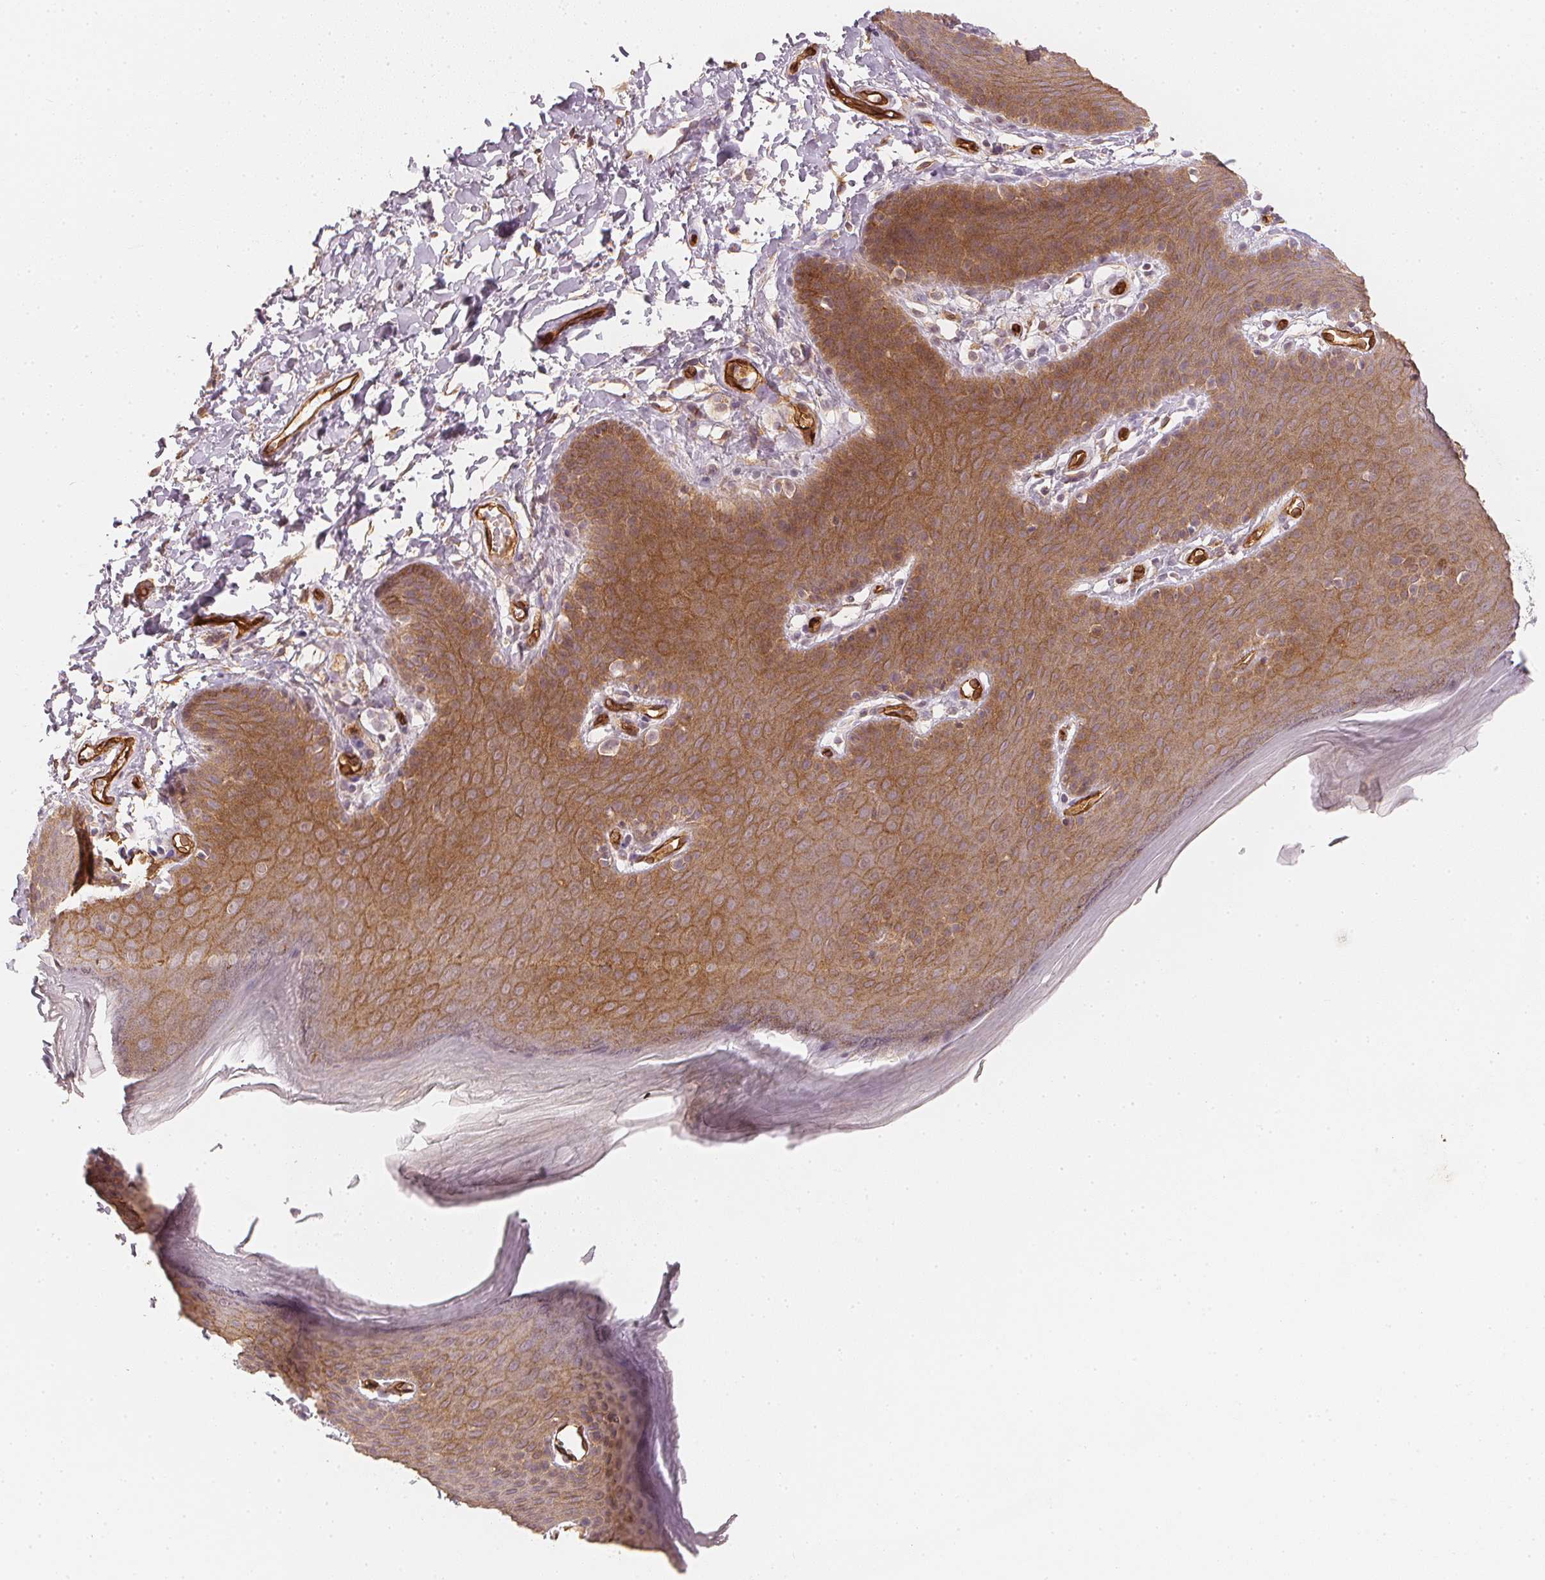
{"staining": {"intensity": "moderate", "quantity": ">75%", "location": "cytoplasmic/membranous"}, "tissue": "skin", "cell_type": "Epidermal cells", "image_type": "normal", "snomed": [{"axis": "morphology", "description": "Normal tissue, NOS"}, {"axis": "topography", "description": "Anal"}], "caption": "Immunohistochemical staining of unremarkable human skin displays medium levels of moderate cytoplasmic/membranous expression in about >75% of epidermal cells. (DAB (3,3'-diaminobenzidine) IHC with brightfield microscopy, high magnification).", "gene": "CIB1", "patient": {"sex": "male", "age": 53}}